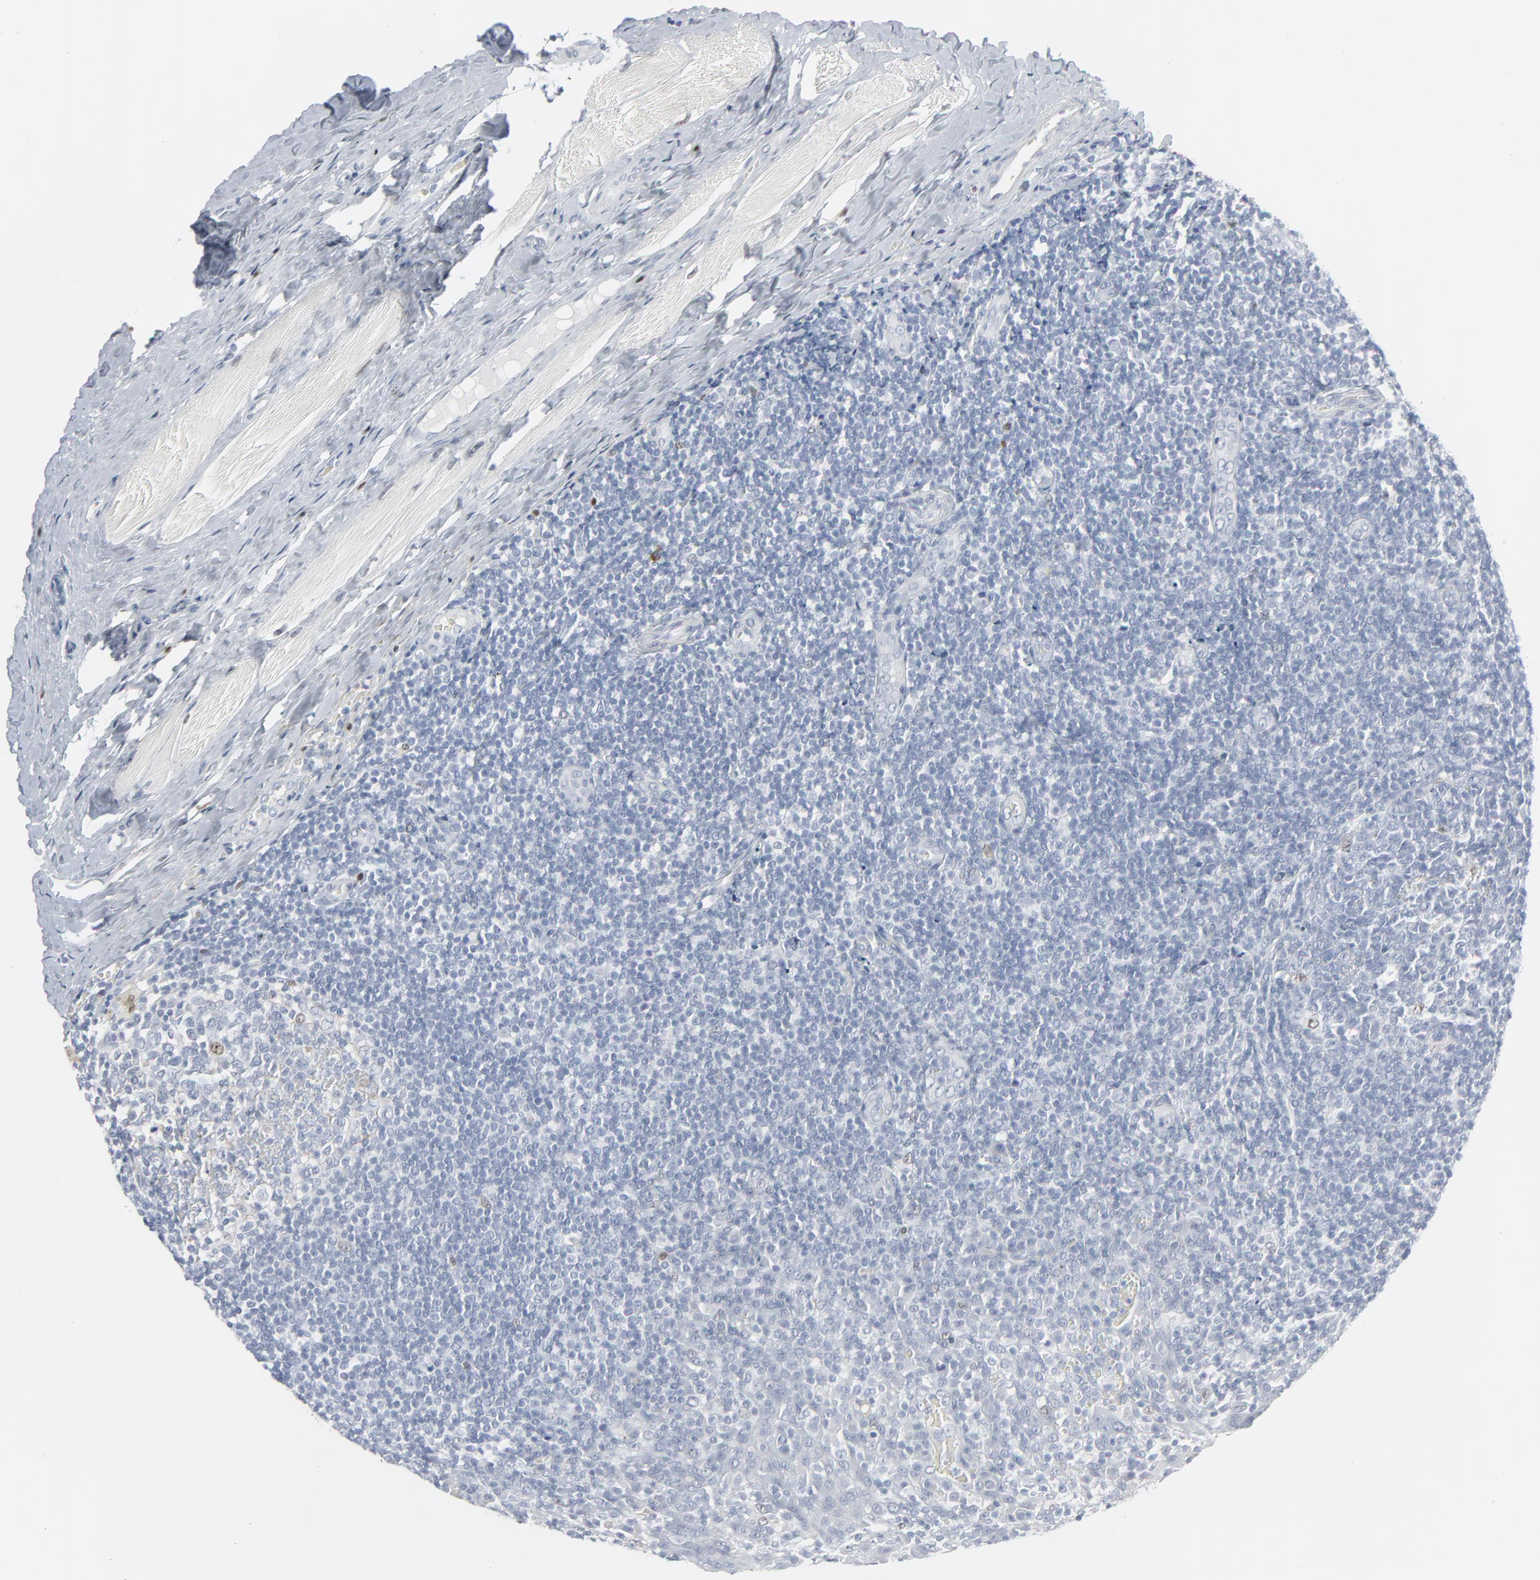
{"staining": {"intensity": "weak", "quantity": "<25%", "location": "nuclear"}, "tissue": "tonsil", "cell_type": "Germinal center cells", "image_type": "normal", "snomed": [{"axis": "morphology", "description": "Normal tissue, NOS"}, {"axis": "topography", "description": "Tonsil"}], "caption": "The photomicrograph reveals no staining of germinal center cells in normal tonsil.", "gene": "MITF", "patient": {"sex": "male", "age": 31}}